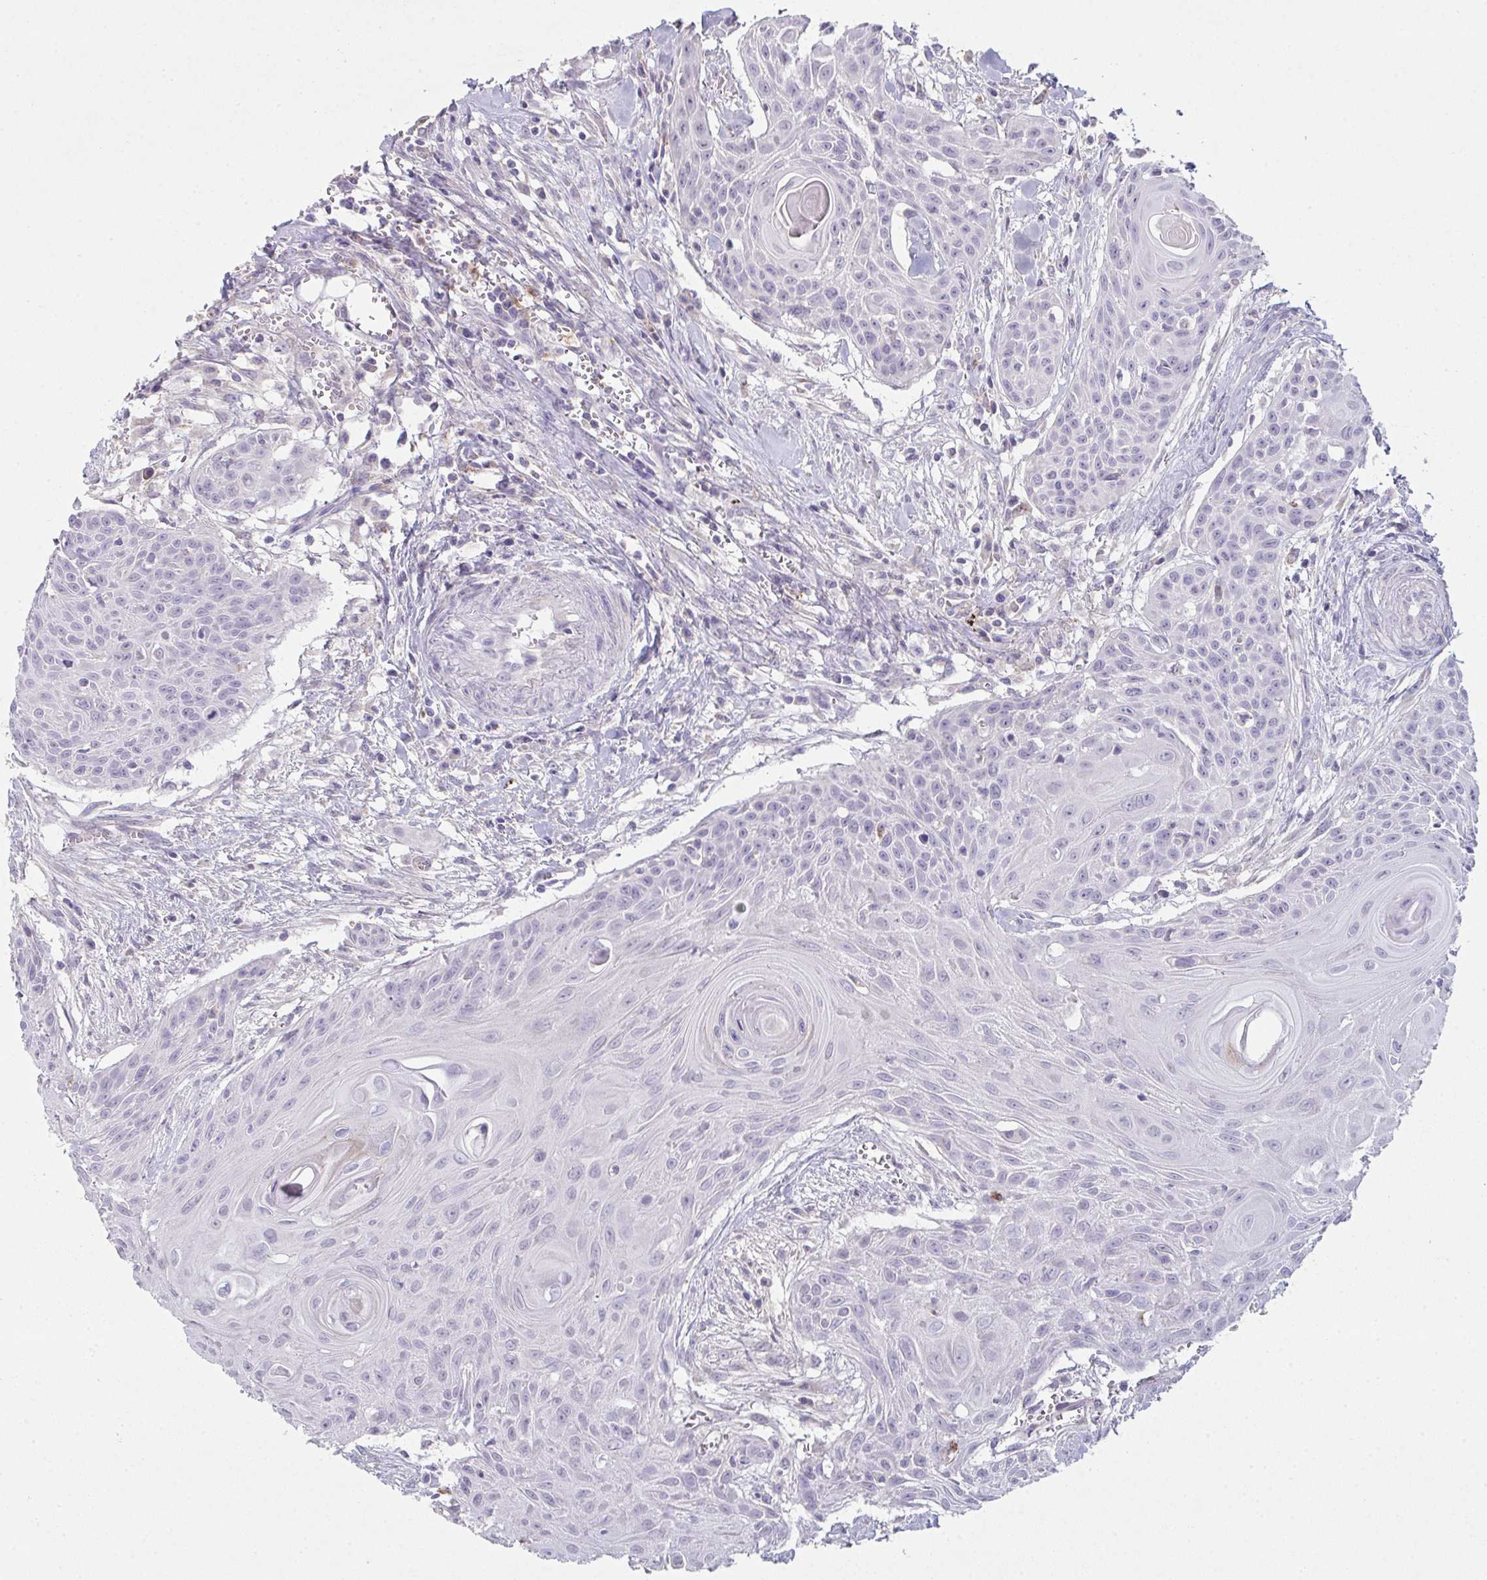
{"staining": {"intensity": "negative", "quantity": "none", "location": "none"}, "tissue": "head and neck cancer", "cell_type": "Tumor cells", "image_type": "cancer", "snomed": [{"axis": "morphology", "description": "Squamous cell carcinoma, NOS"}, {"axis": "topography", "description": "Lymph node"}, {"axis": "topography", "description": "Salivary gland"}, {"axis": "topography", "description": "Head-Neck"}], "caption": "Head and neck squamous cell carcinoma was stained to show a protein in brown. There is no significant staining in tumor cells.", "gene": "ADAM21", "patient": {"sex": "female", "age": 74}}